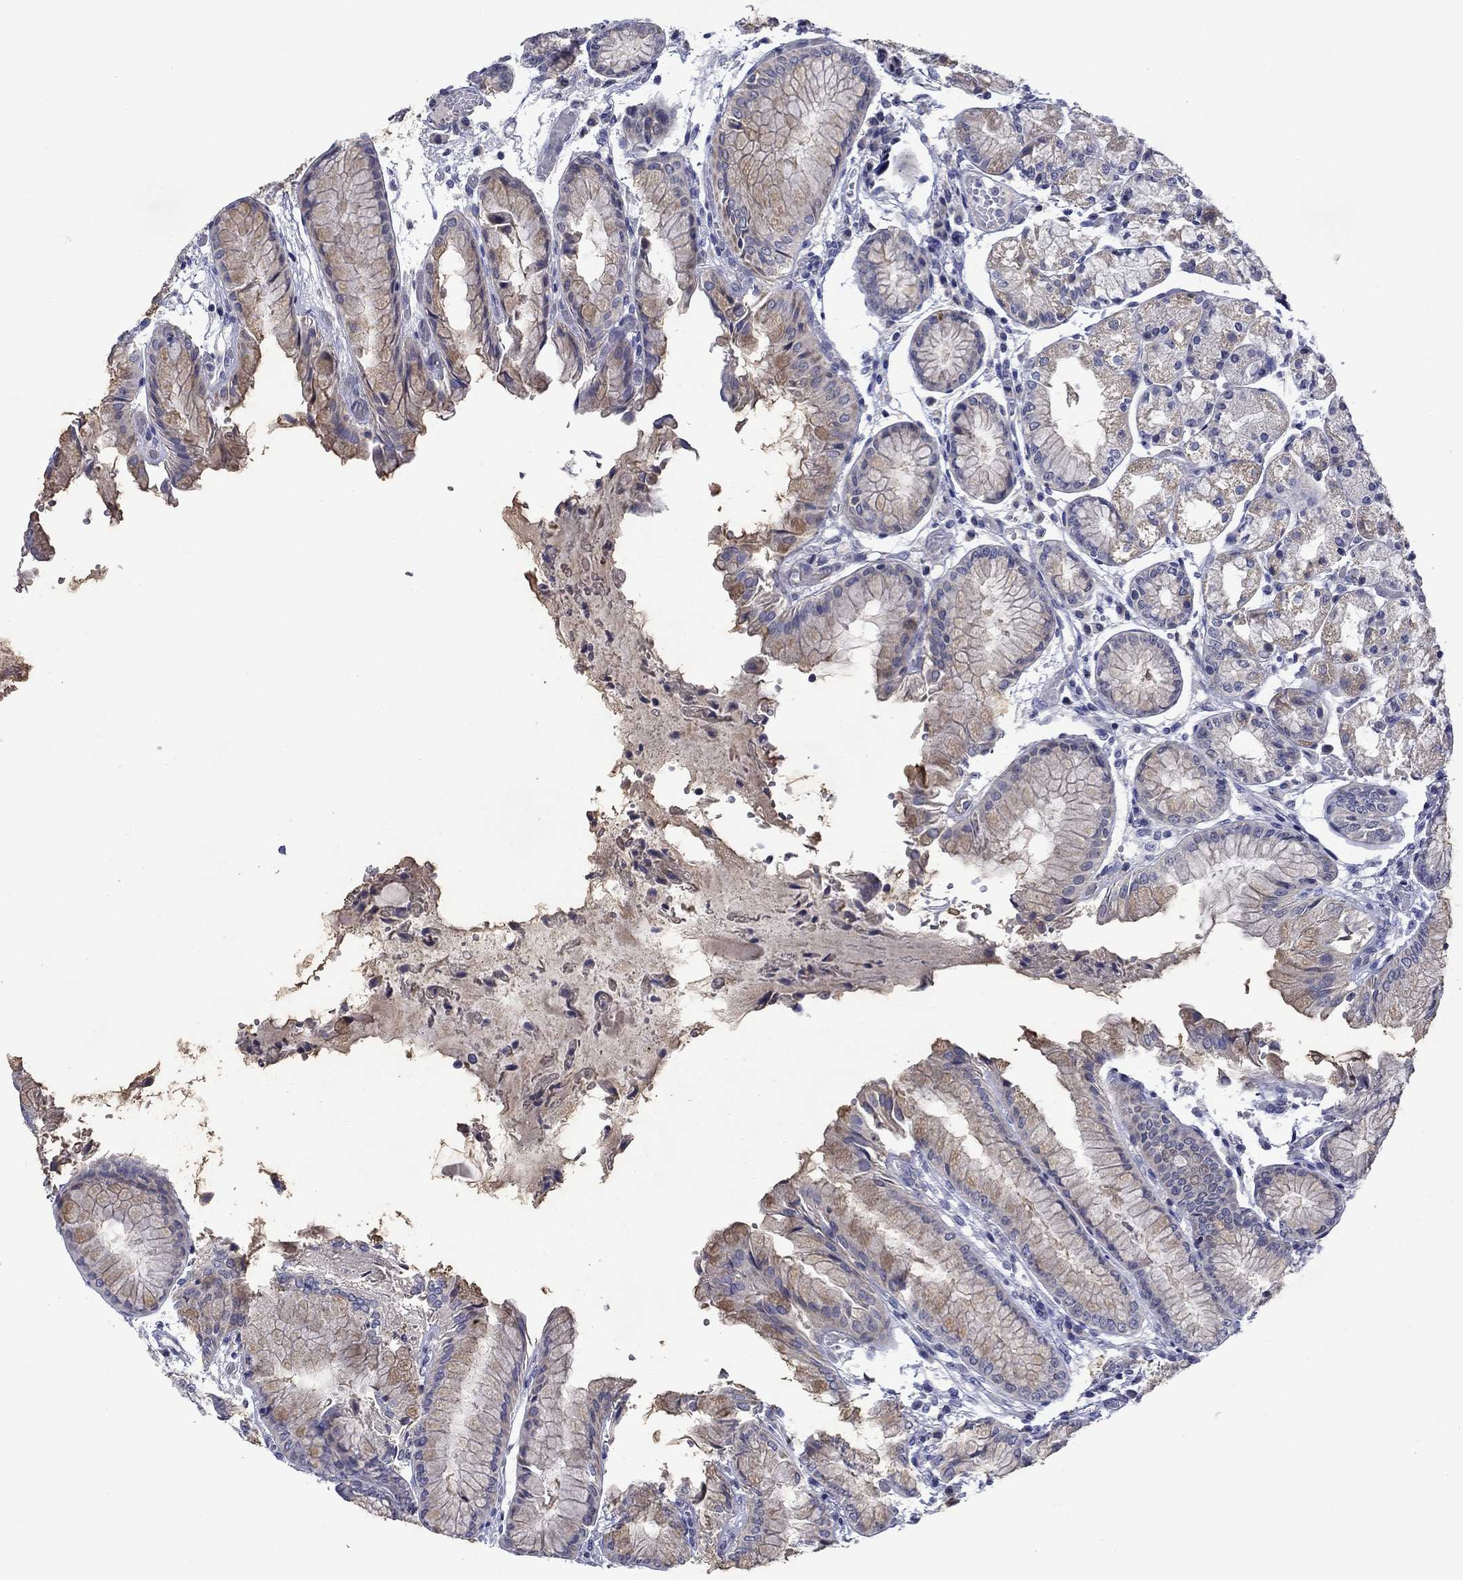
{"staining": {"intensity": "strong", "quantity": "<25%", "location": "cytoplasmic/membranous"}, "tissue": "stomach", "cell_type": "Glandular cells", "image_type": "normal", "snomed": [{"axis": "morphology", "description": "Normal tissue, NOS"}, {"axis": "topography", "description": "Stomach, upper"}], "caption": "Normal stomach displays strong cytoplasmic/membranous positivity in about <25% of glandular cells.", "gene": "SPATA7", "patient": {"sex": "male", "age": 72}}